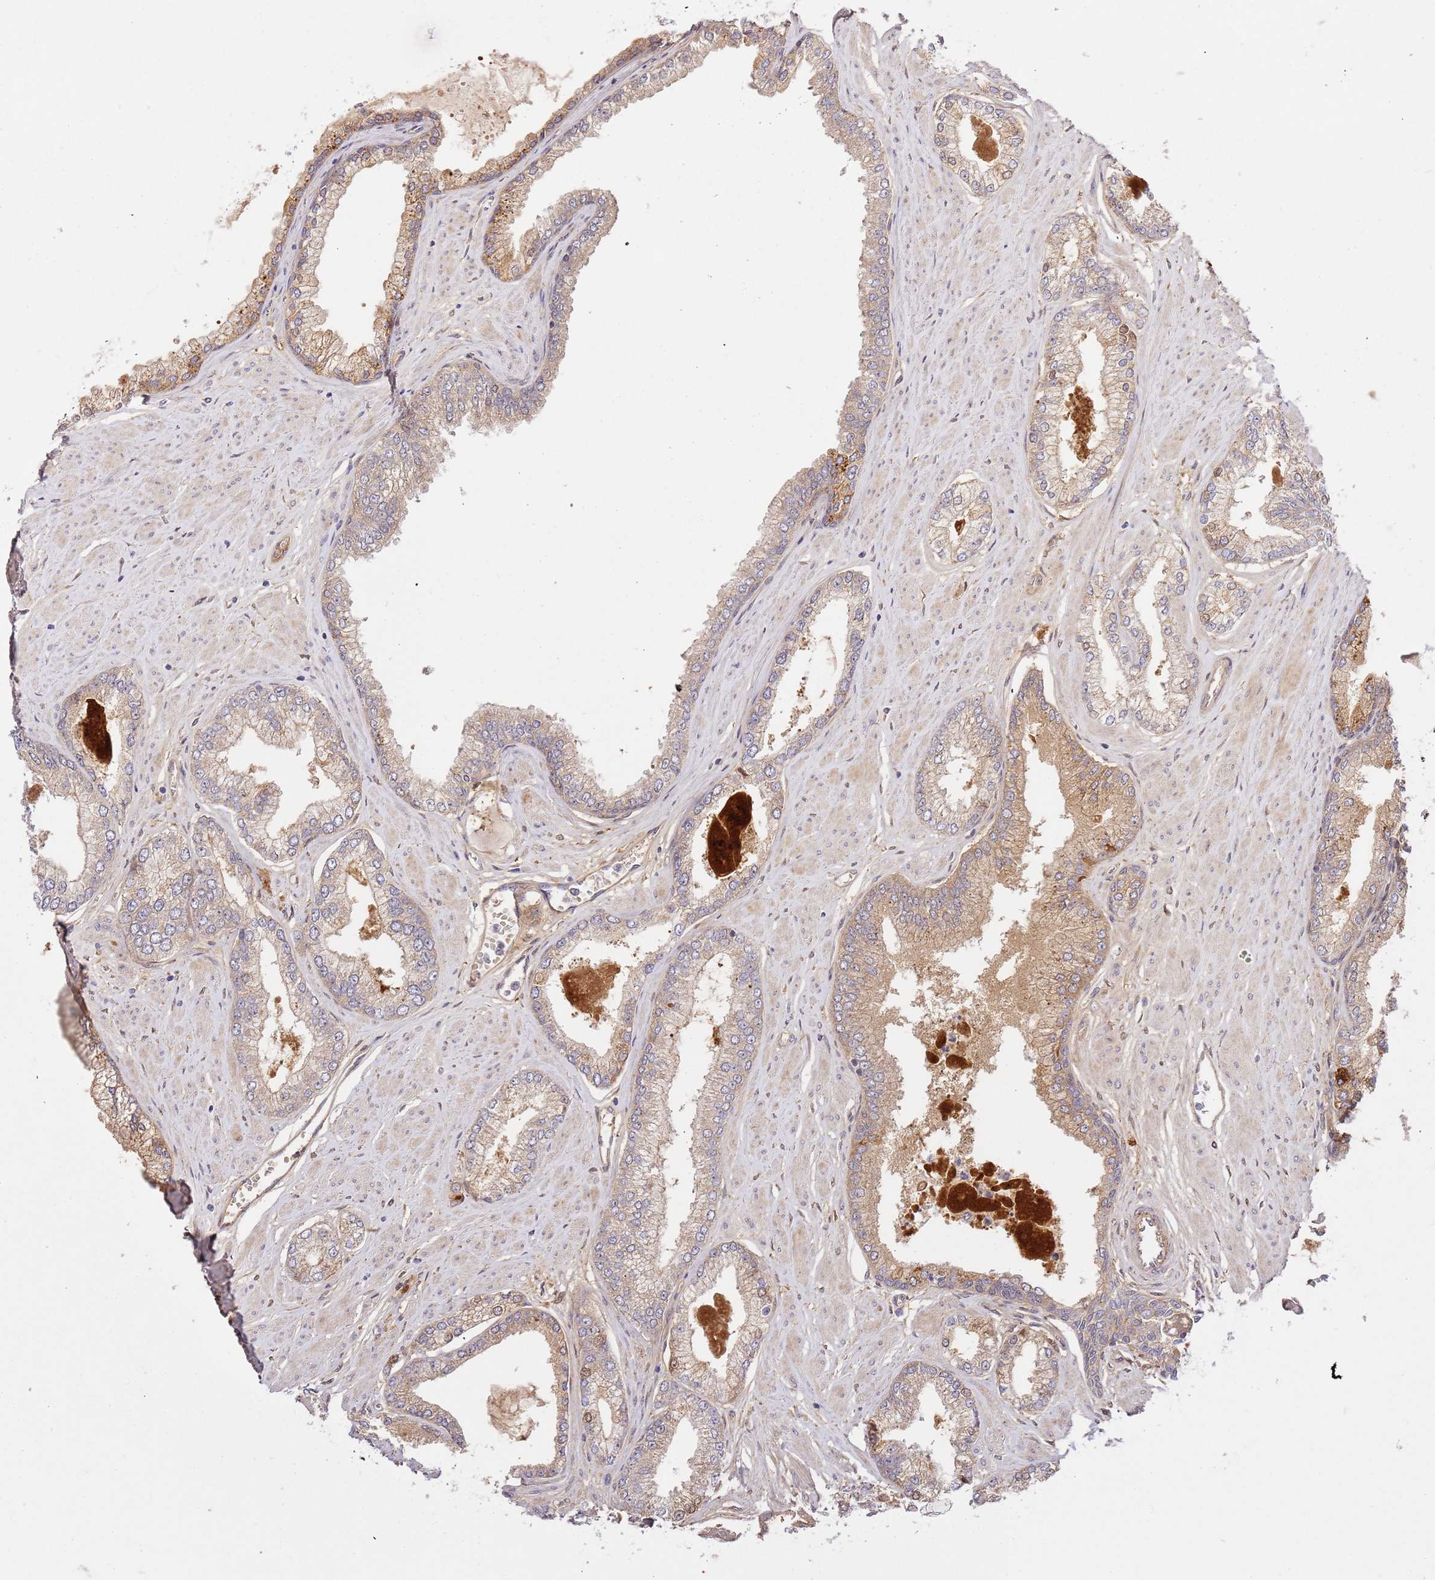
{"staining": {"intensity": "moderate", "quantity": "25%-75%", "location": "cytoplasmic/membranous"}, "tissue": "prostate cancer", "cell_type": "Tumor cells", "image_type": "cancer", "snomed": [{"axis": "morphology", "description": "Adenocarcinoma, Low grade"}, {"axis": "topography", "description": "Prostate"}], "caption": "Immunohistochemistry of prostate adenocarcinoma (low-grade) exhibits medium levels of moderate cytoplasmic/membranous positivity in about 25%-75% of tumor cells.", "gene": "C8G", "patient": {"sex": "male", "age": 55}}